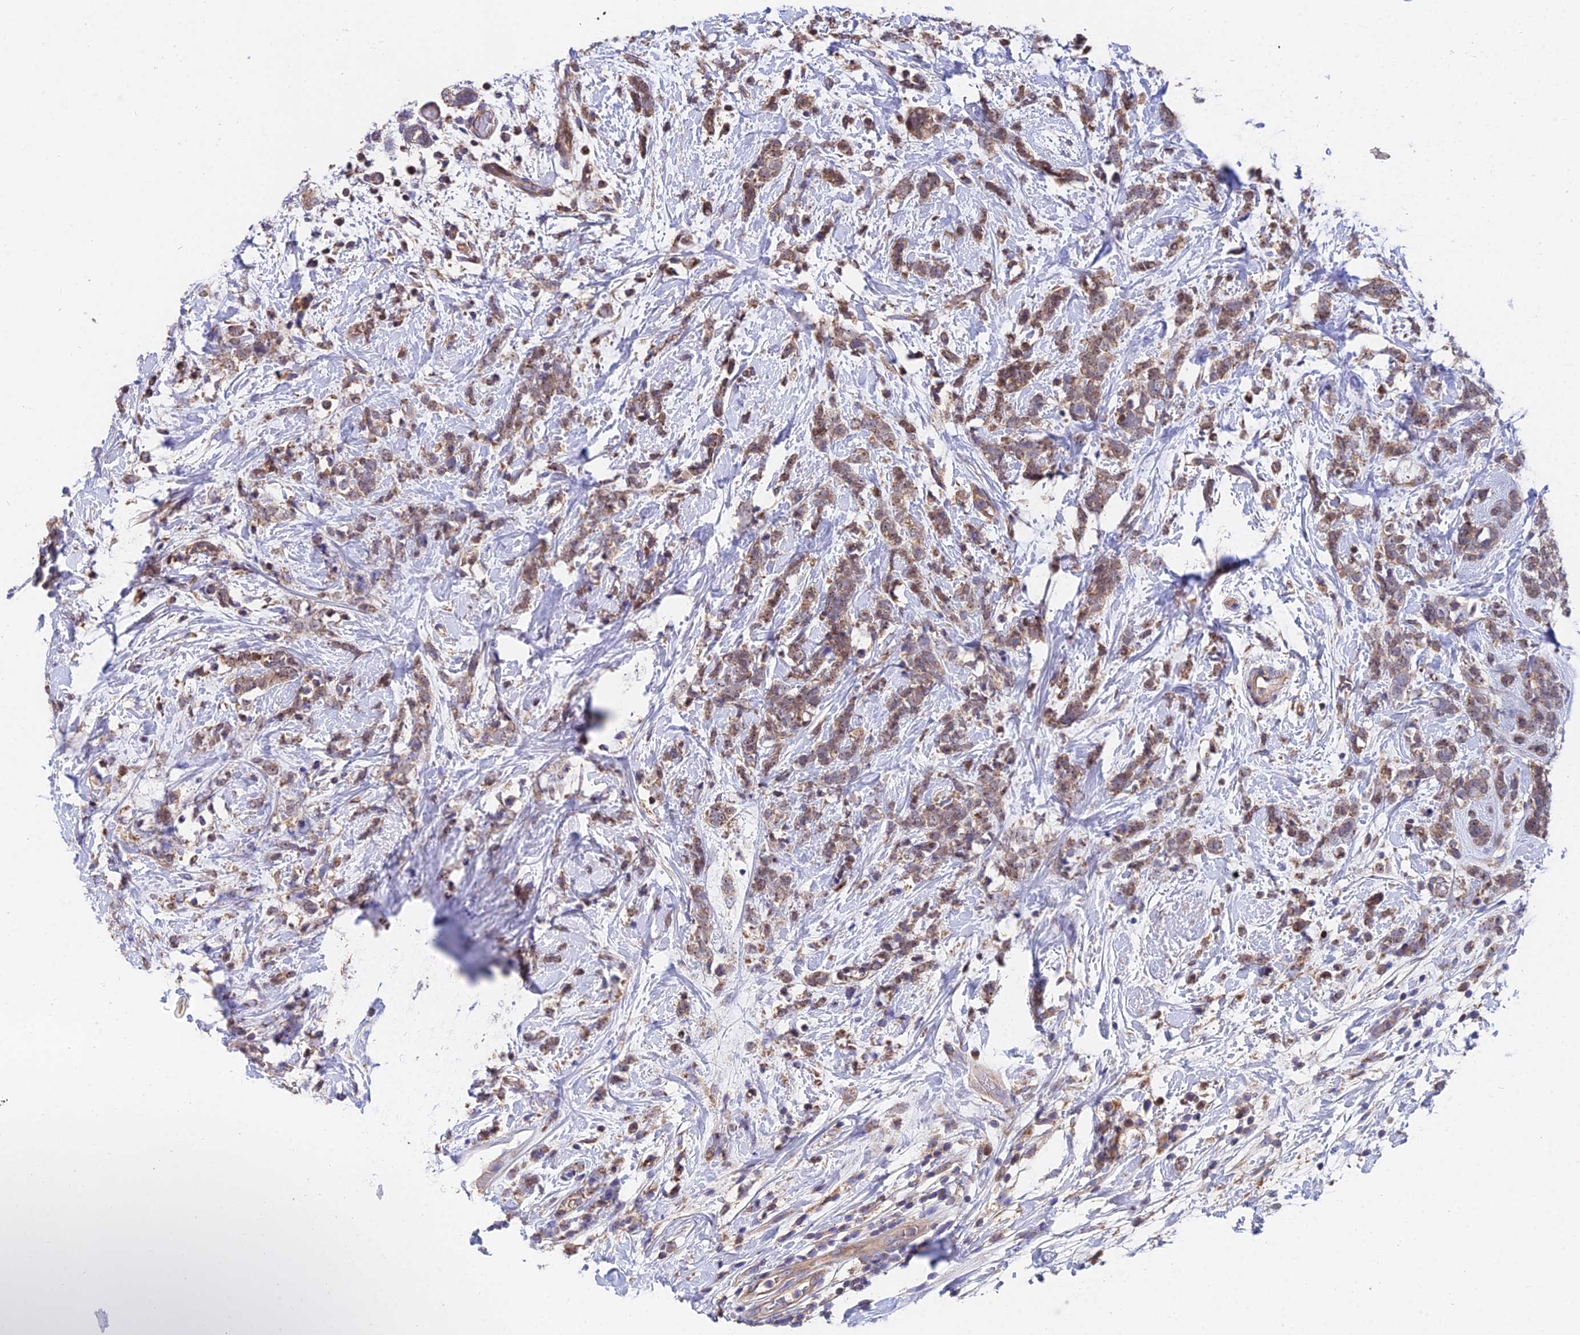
{"staining": {"intensity": "moderate", "quantity": ">75%", "location": "cytoplasmic/membranous,nuclear"}, "tissue": "breast cancer", "cell_type": "Tumor cells", "image_type": "cancer", "snomed": [{"axis": "morphology", "description": "Lobular carcinoma"}, {"axis": "topography", "description": "Breast"}], "caption": "This image exhibits immunohistochemistry staining of breast cancer (lobular carcinoma), with medium moderate cytoplasmic/membranous and nuclear positivity in about >75% of tumor cells.", "gene": "CDC37L1", "patient": {"sex": "female", "age": 58}}